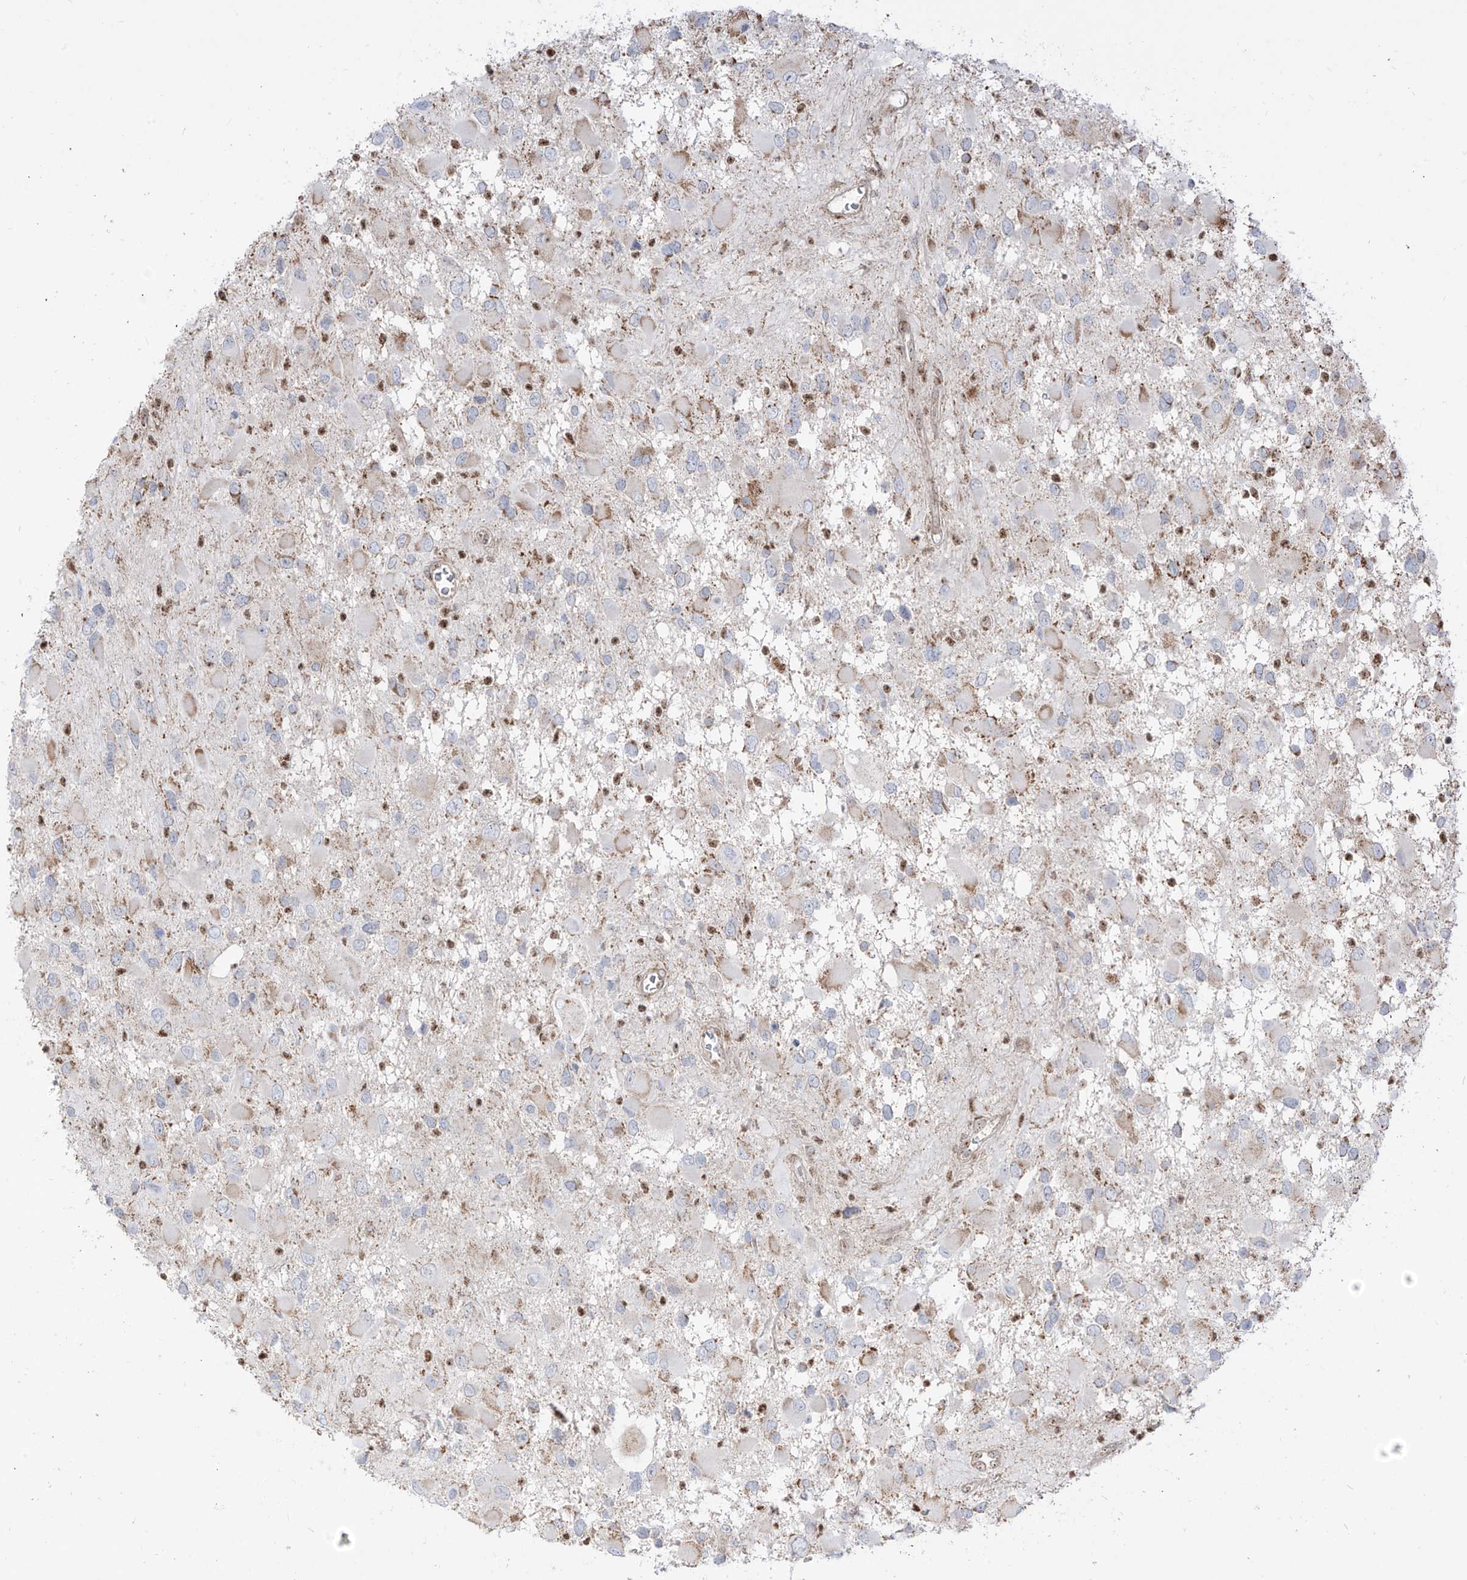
{"staining": {"intensity": "negative", "quantity": "none", "location": "none"}, "tissue": "glioma", "cell_type": "Tumor cells", "image_type": "cancer", "snomed": [{"axis": "morphology", "description": "Glioma, malignant, High grade"}, {"axis": "topography", "description": "Brain"}], "caption": "A photomicrograph of human malignant glioma (high-grade) is negative for staining in tumor cells.", "gene": "ZBTB8A", "patient": {"sex": "male", "age": 53}}